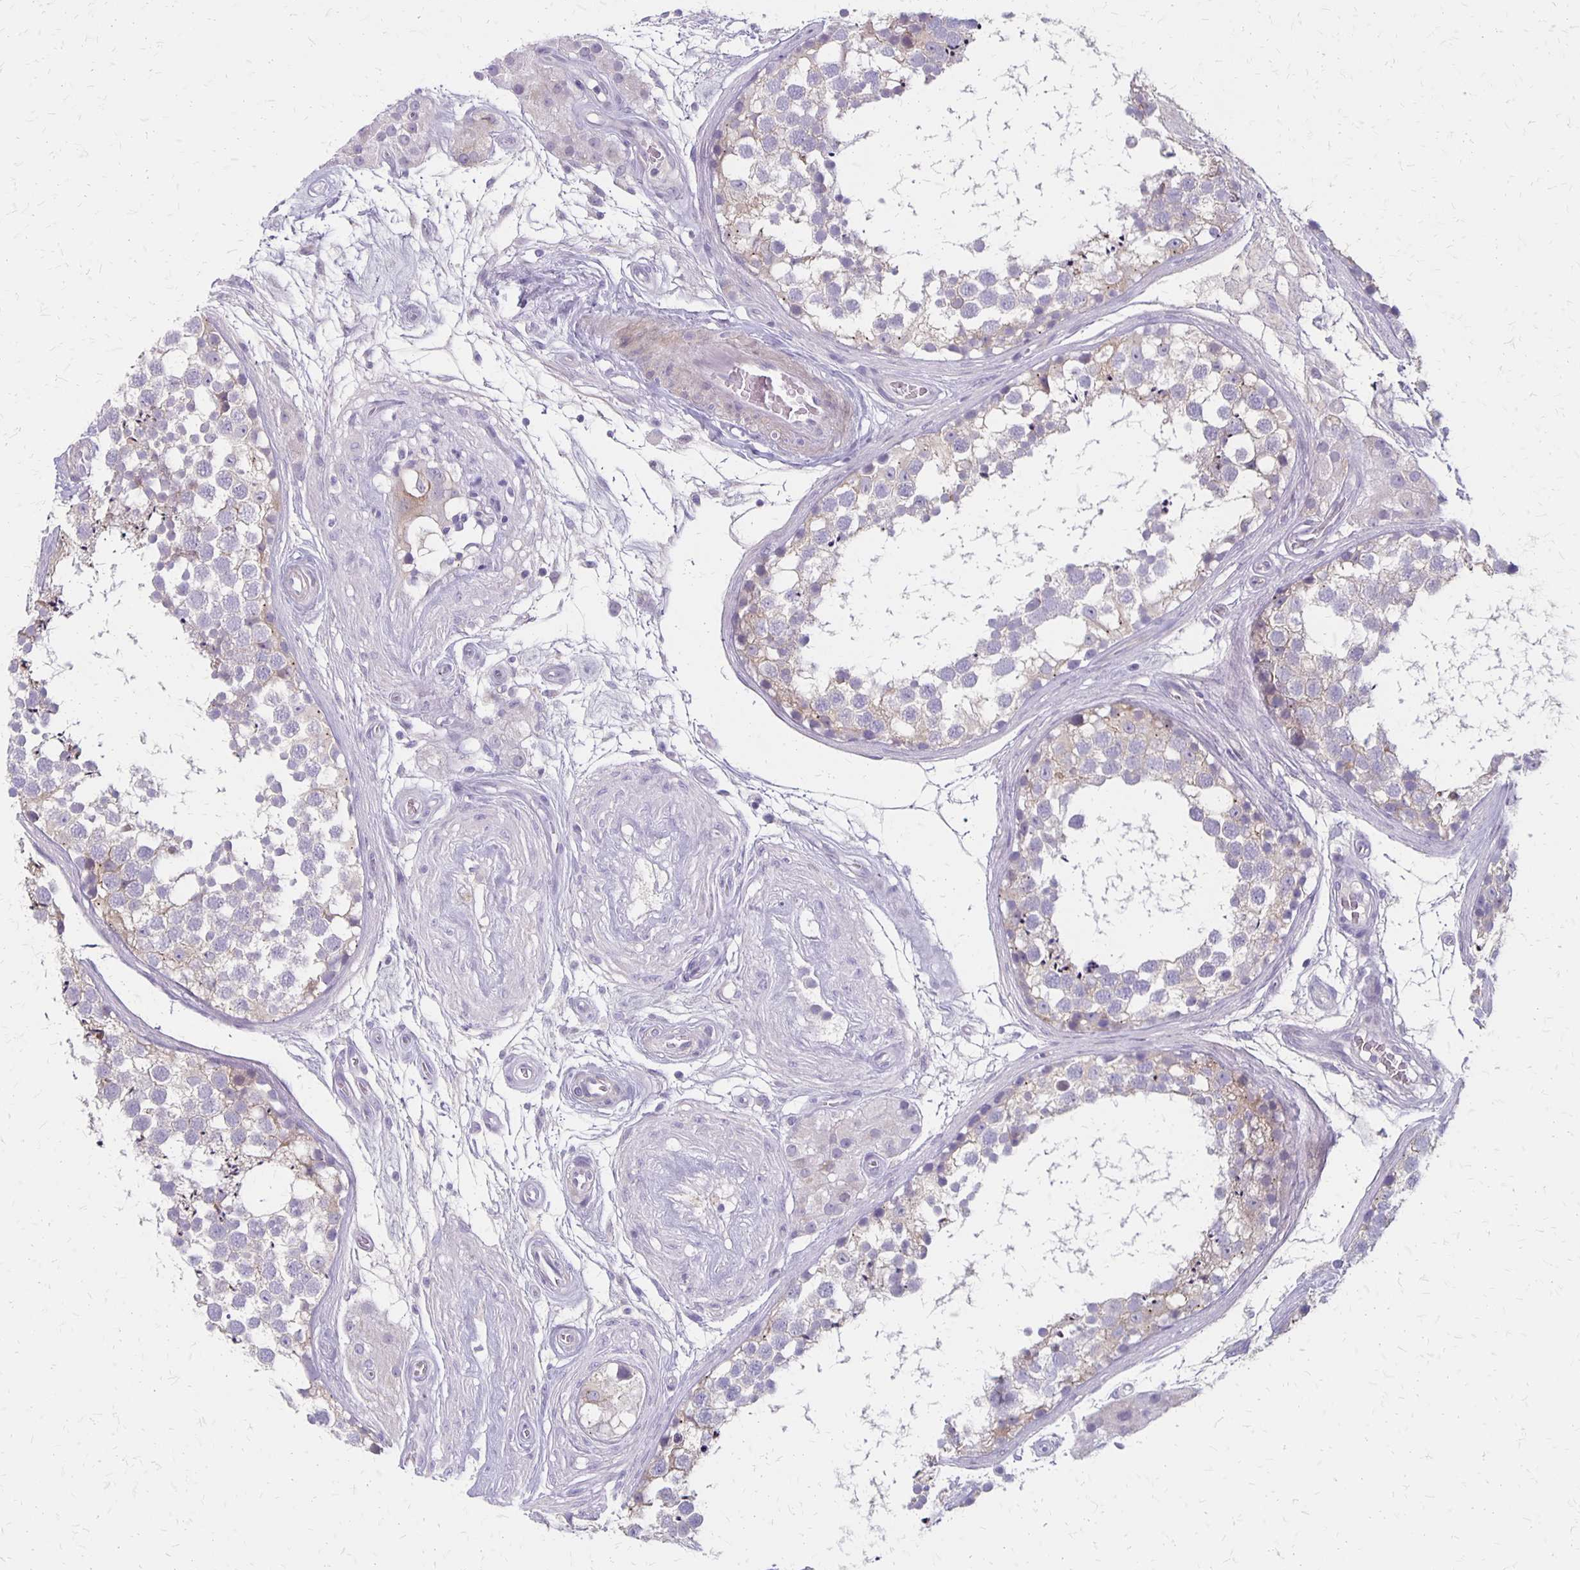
{"staining": {"intensity": "weak", "quantity": "<25%", "location": "cytoplasmic/membranous"}, "tissue": "testis", "cell_type": "Cells in seminiferous ducts", "image_type": "normal", "snomed": [{"axis": "morphology", "description": "Normal tissue, NOS"}, {"axis": "morphology", "description": "Seminoma, NOS"}, {"axis": "topography", "description": "Testis"}], "caption": "The micrograph demonstrates no significant positivity in cells in seminiferous ducts of testis. (Immunohistochemistry (ihc), brightfield microscopy, high magnification).", "gene": "HOMER1", "patient": {"sex": "male", "age": 65}}